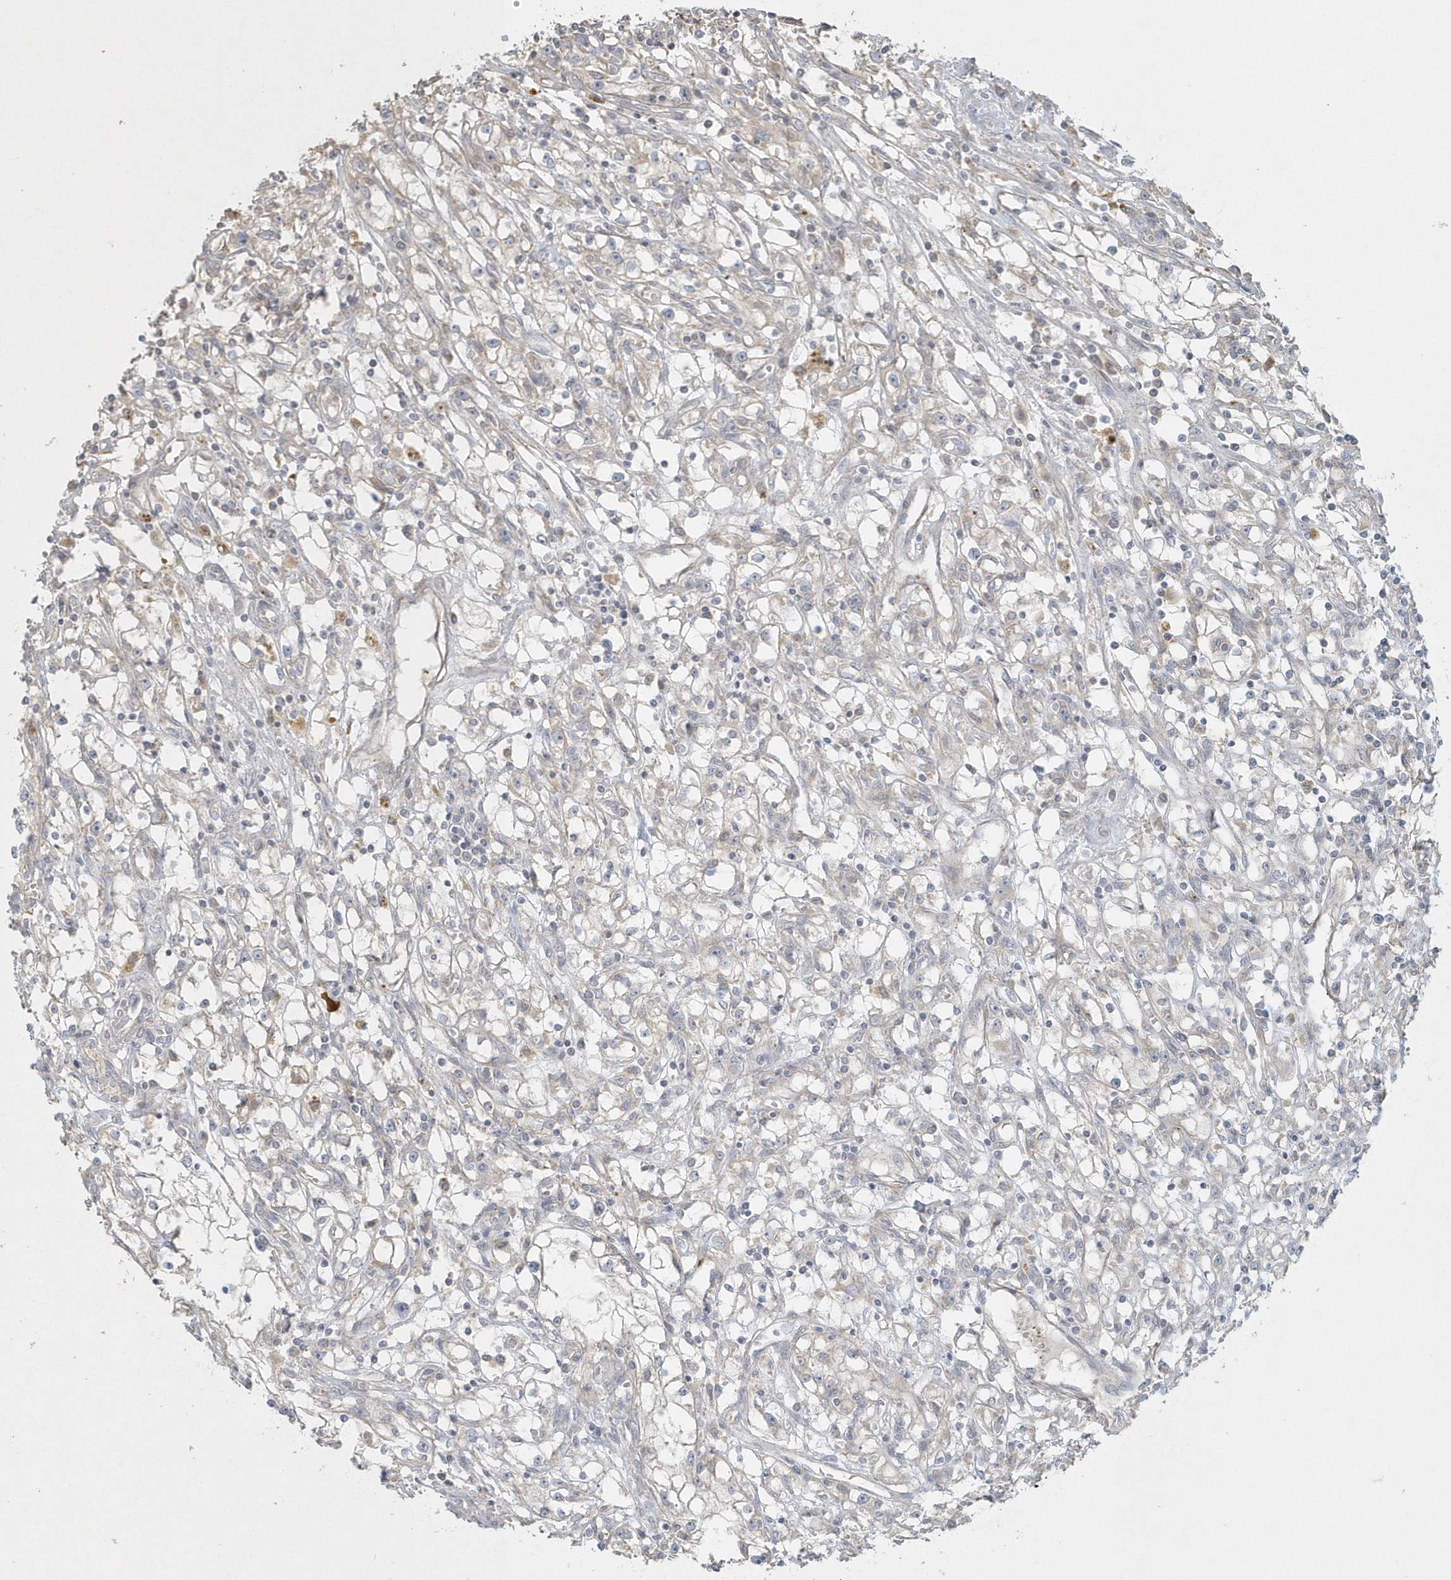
{"staining": {"intensity": "negative", "quantity": "none", "location": "none"}, "tissue": "renal cancer", "cell_type": "Tumor cells", "image_type": "cancer", "snomed": [{"axis": "morphology", "description": "Adenocarcinoma, NOS"}, {"axis": "topography", "description": "Kidney"}], "caption": "Protein analysis of renal adenocarcinoma displays no significant staining in tumor cells.", "gene": "BLTP3A", "patient": {"sex": "male", "age": 56}}